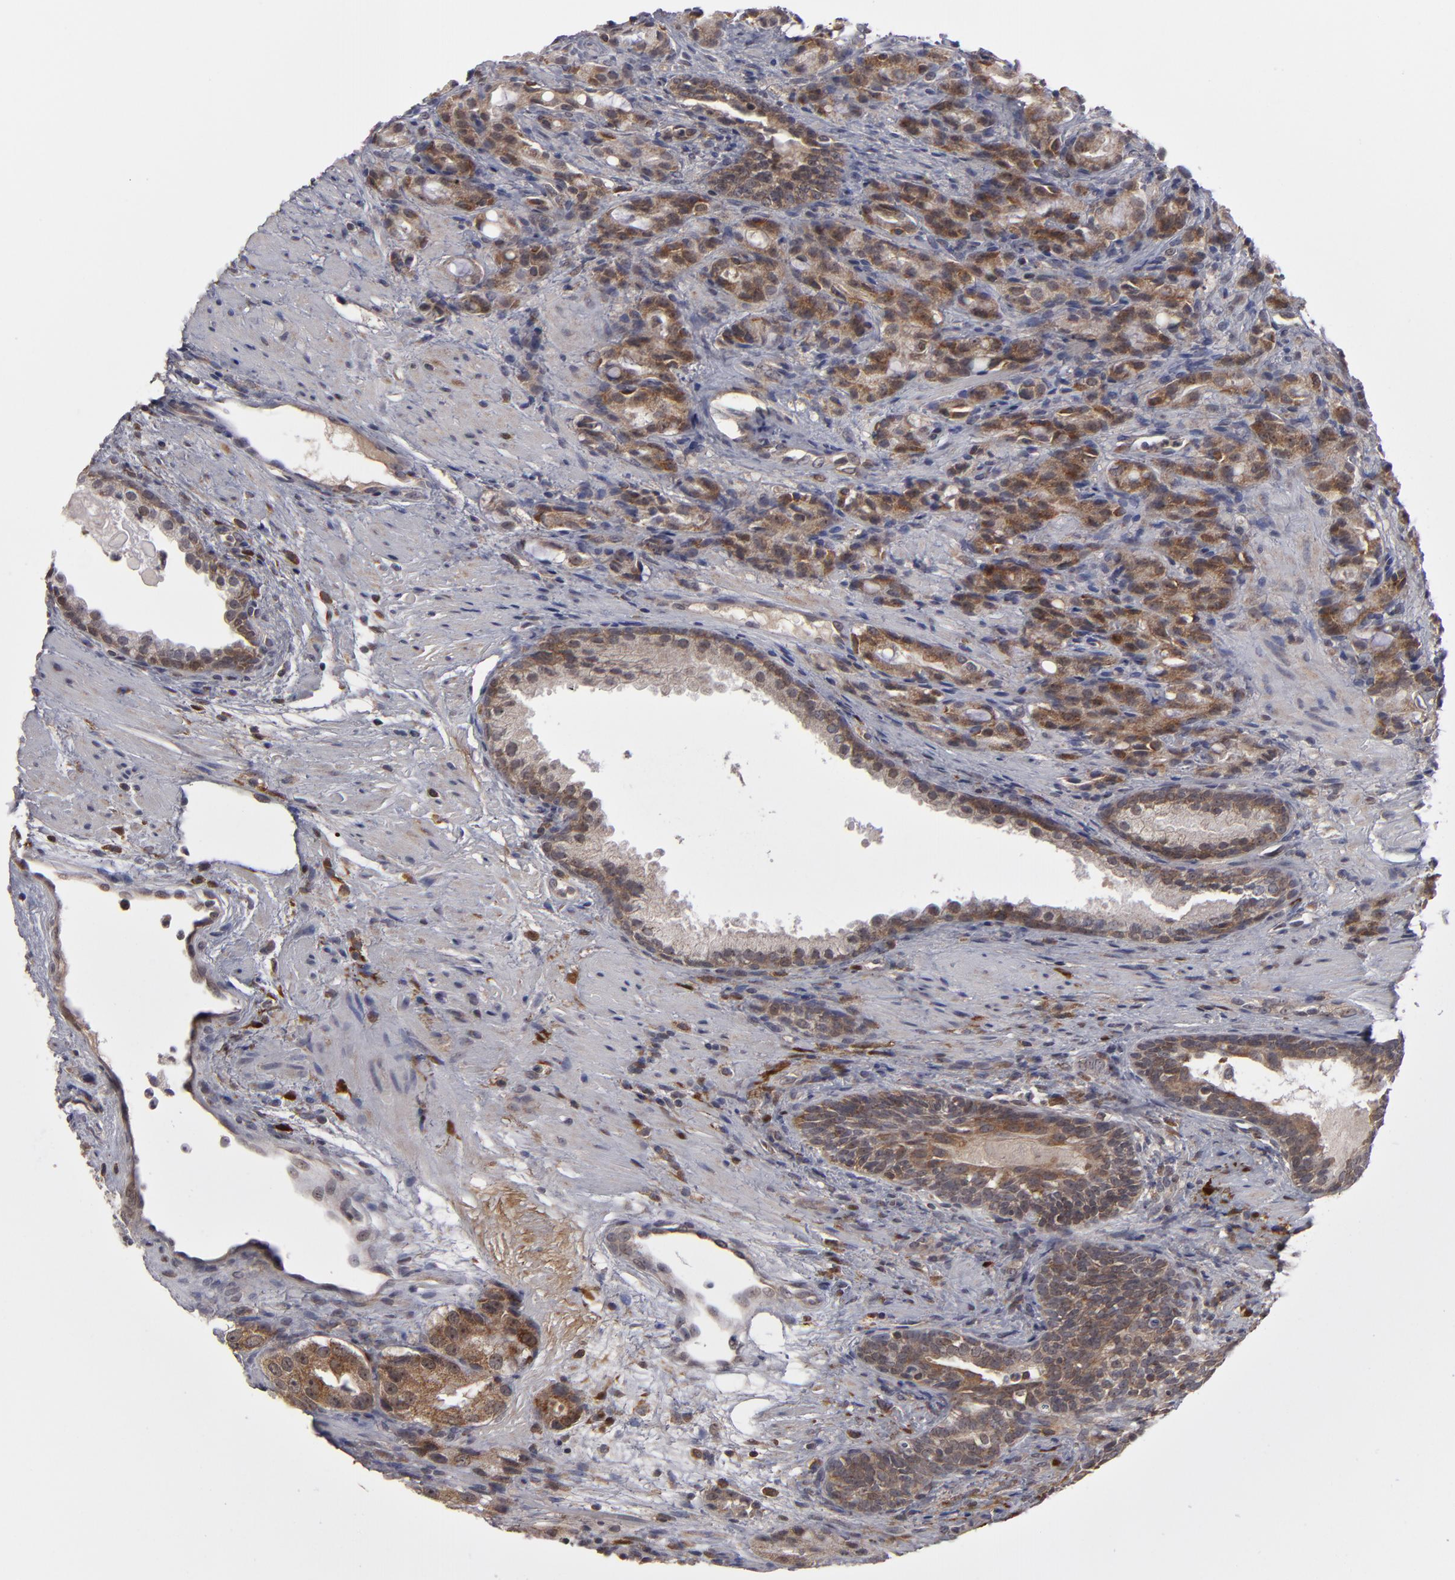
{"staining": {"intensity": "moderate", "quantity": ">75%", "location": "cytoplasmic/membranous"}, "tissue": "prostate cancer", "cell_type": "Tumor cells", "image_type": "cancer", "snomed": [{"axis": "morphology", "description": "Adenocarcinoma, High grade"}, {"axis": "topography", "description": "Prostate"}], "caption": "Immunohistochemistry photomicrograph of neoplastic tissue: human prostate cancer (adenocarcinoma (high-grade)) stained using IHC exhibits medium levels of moderate protein expression localized specifically in the cytoplasmic/membranous of tumor cells, appearing as a cytoplasmic/membranous brown color.", "gene": "GLCCI1", "patient": {"sex": "male", "age": 72}}